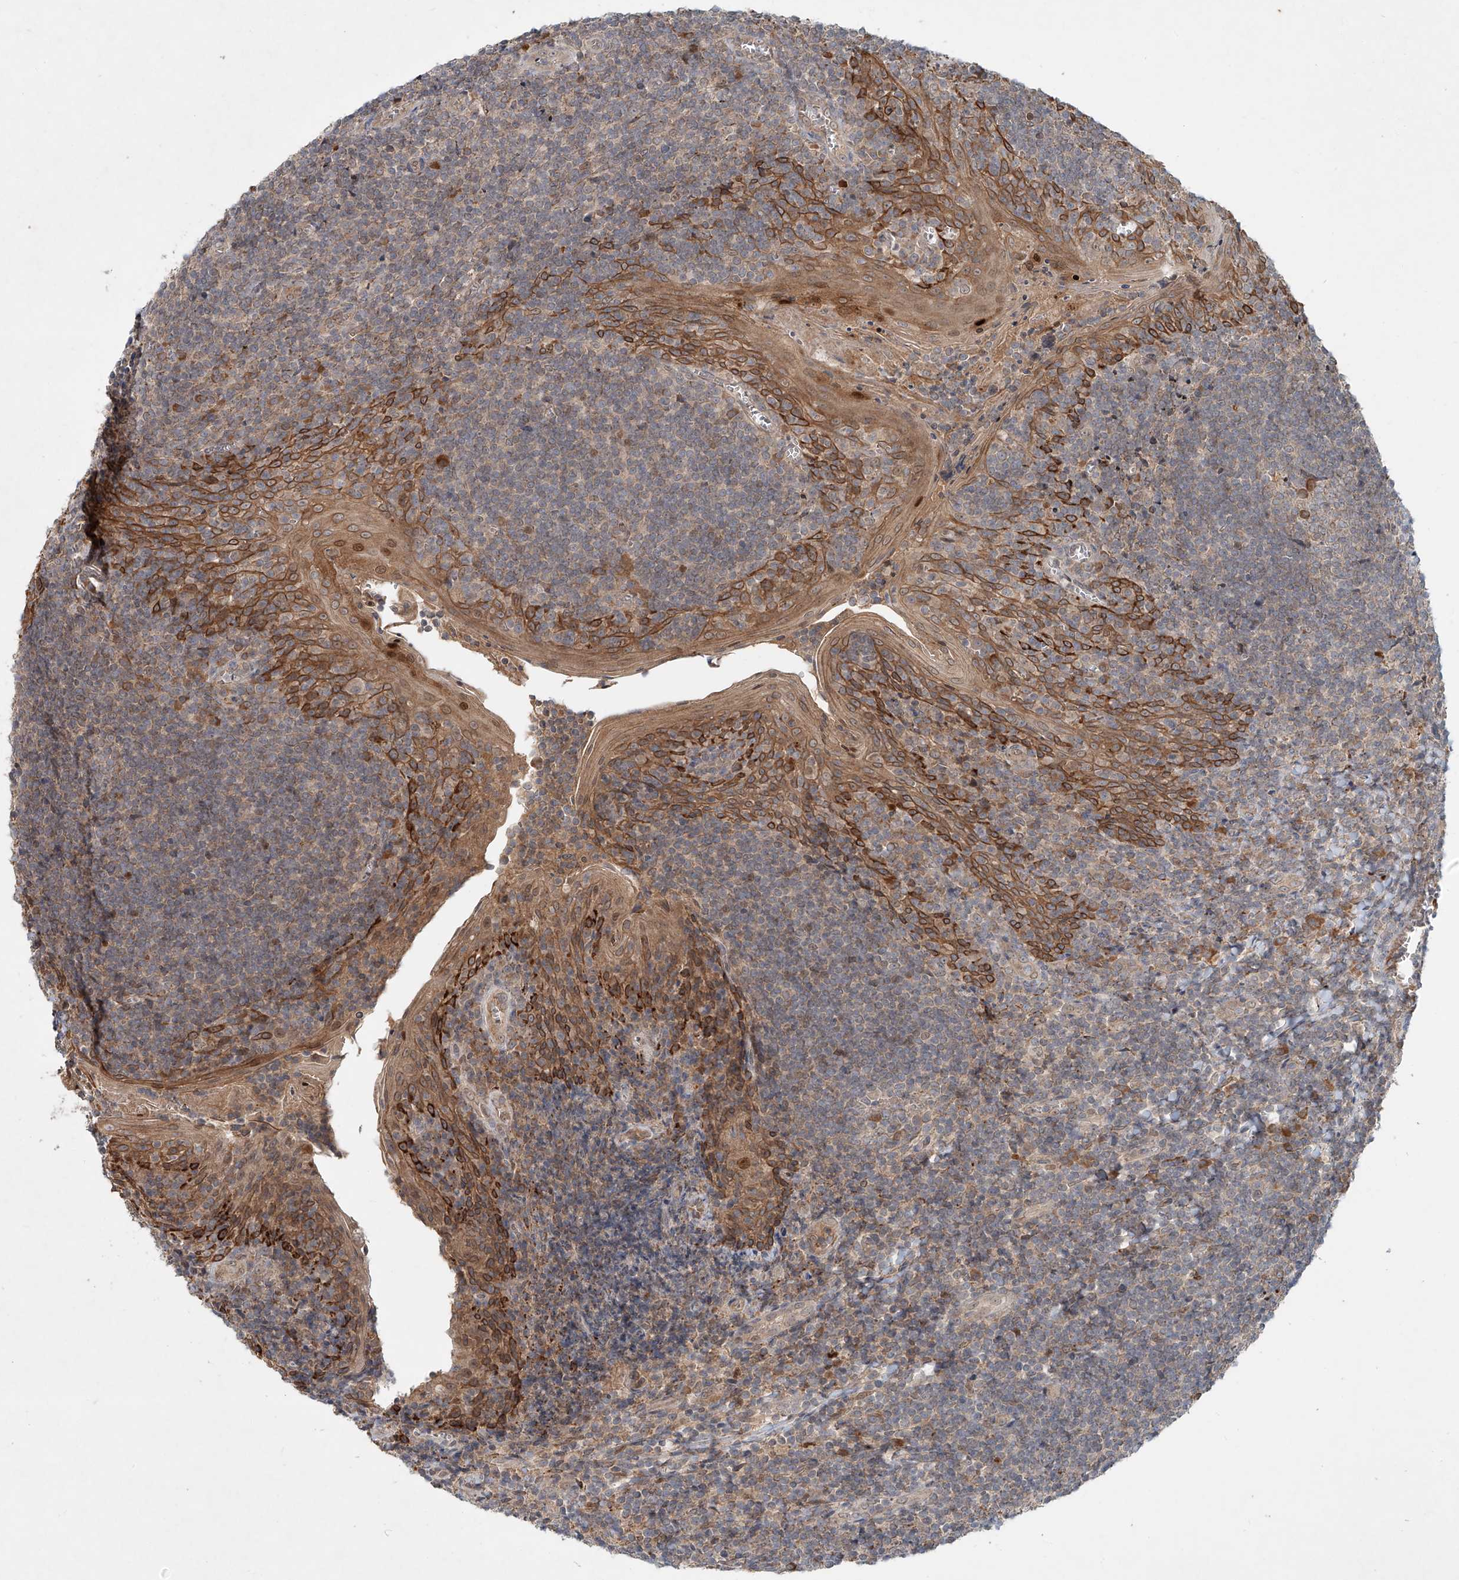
{"staining": {"intensity": "weak", "quantity": "<25%", "location": "cytoplasmic/membranous"}, "tissue": "tonsil", "cell_type": "Germinal center cells", "image_type": "normal", "snomed": [{"axis": "morphology", "description": "Normal tissue, NOS"}, {"axis": "topography", "description": "Tonsil"}], "caption": "Human tonsil stained for a protein using immunohistochemistry (IHC) demonstrates no staining in germinal center cells.", "gene": "IER5", "patient": {"sex": "male", "age": 27}}